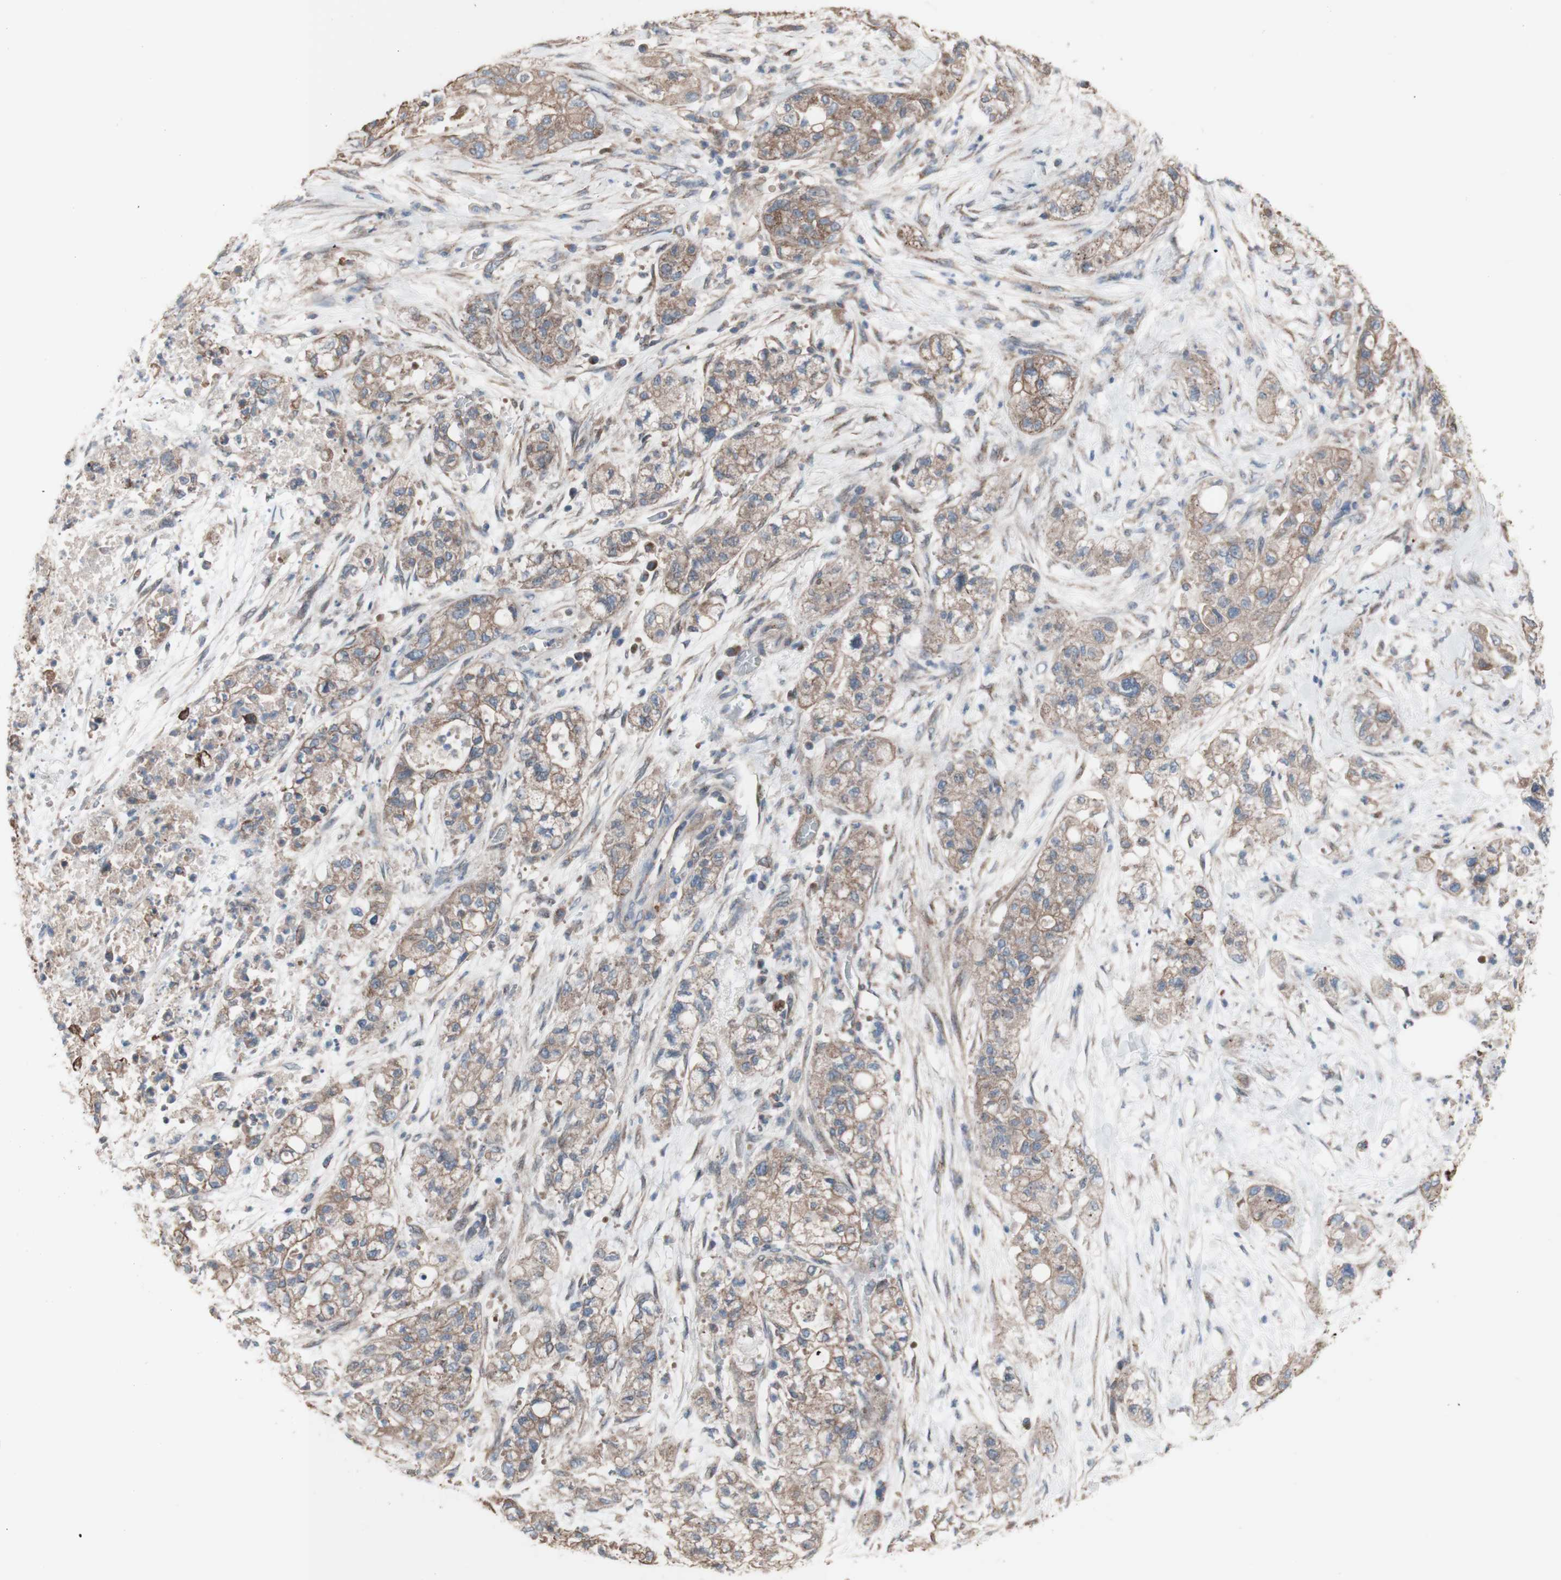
{"staining": {"intensity": "weak", "quantity": ">75%", "location": "cytoplasmic/membranous"}, "tissue": "pancreatic cancer", "cell_type": "Tumor cells", "image_type": "cancer", "snomed": [{"axis": "morphology", "description": "Adenocarcinoma, NOS"}, {"axis": "topography", "description": "Pancreas"}], "caption": "Weak cytoplasmic/membranous staining for a protein is appreciated in about >75% of tumor cells of pancreatic adenocarcinoma using immunohistochemistry.", "gene": "COPB1", "patient": {"sex": "female", "age": 78}}